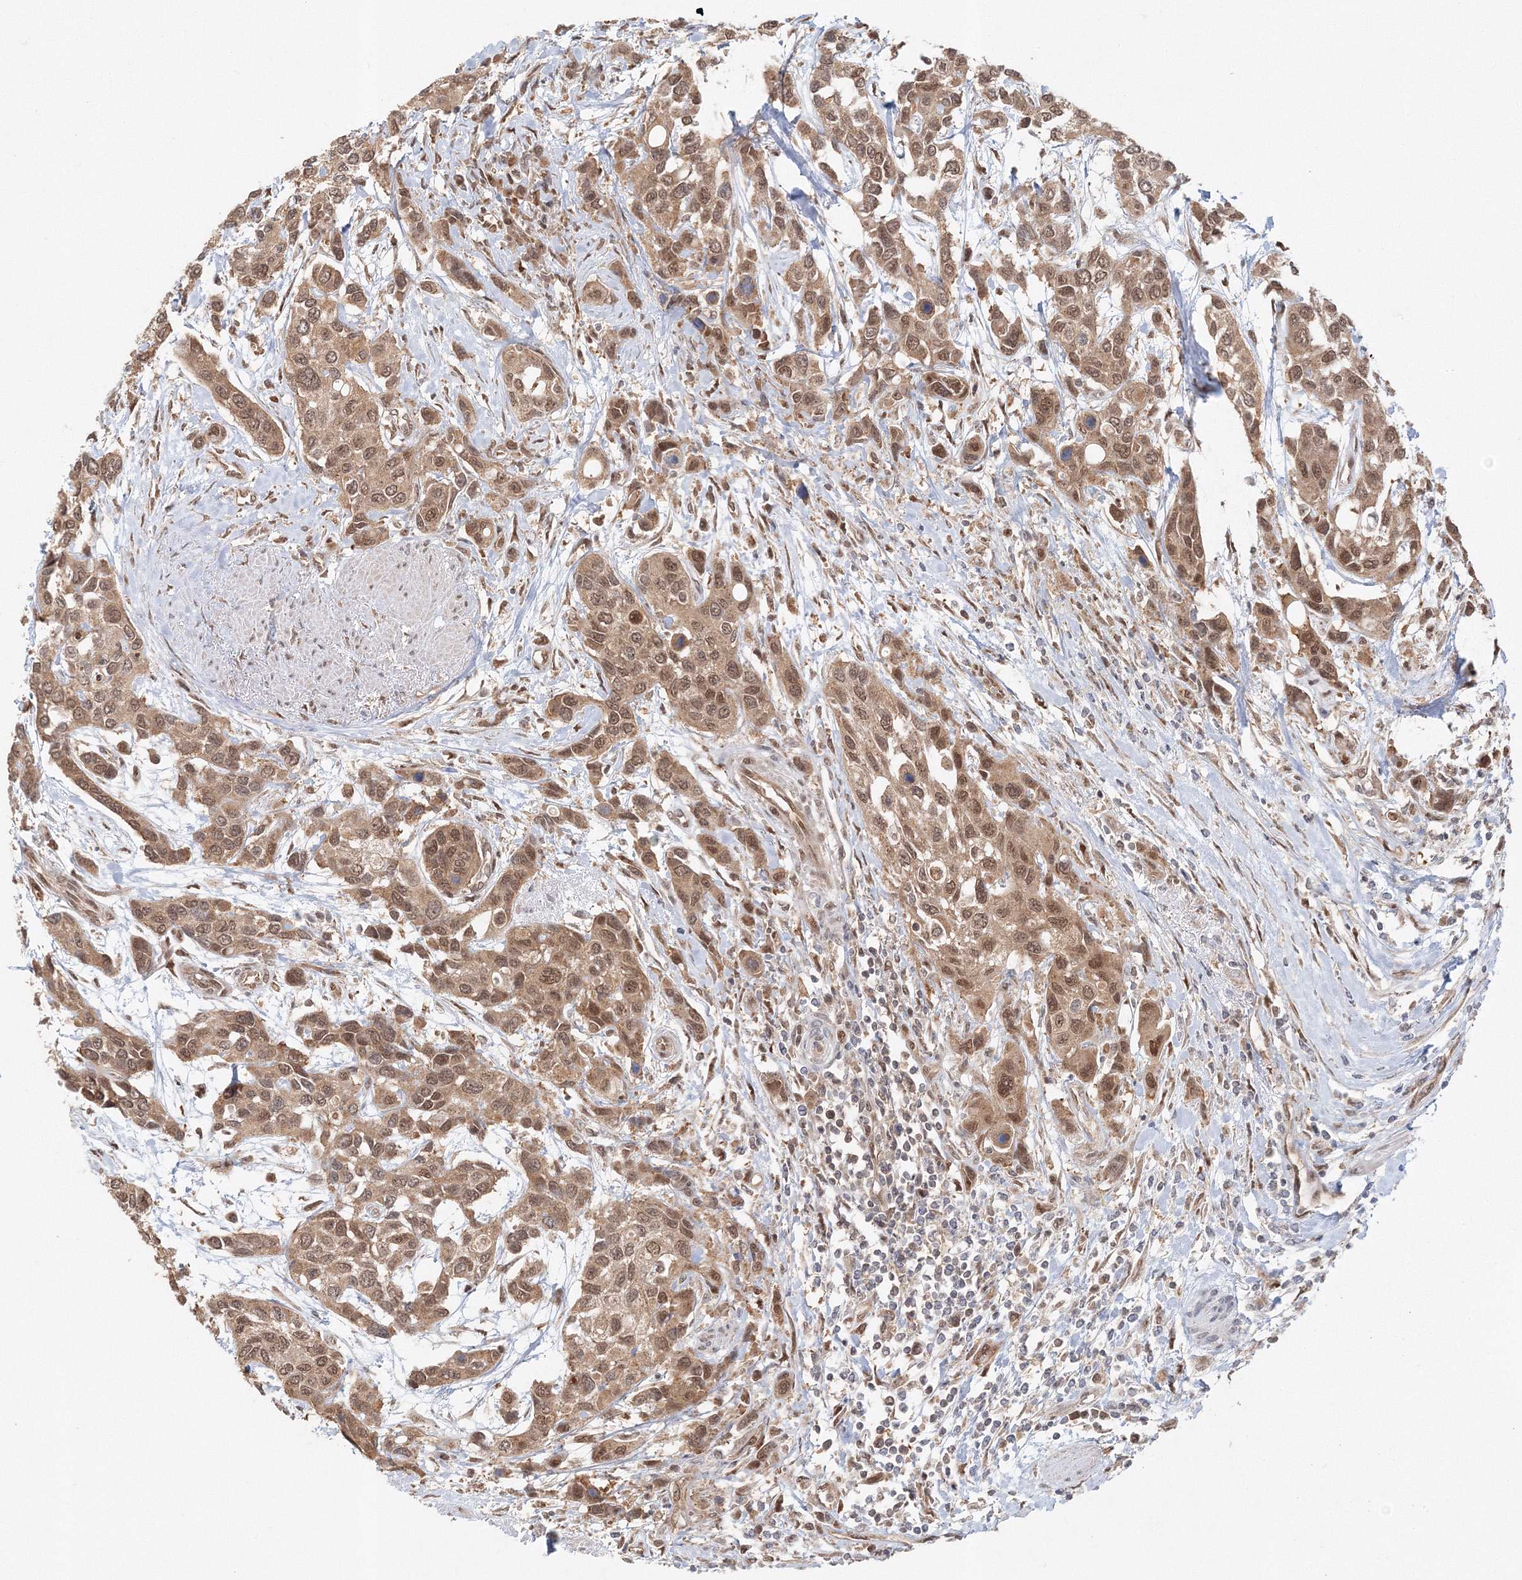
{"staining": {"intensity": "moderate", "quantity": ">75%", "location": "cytoplasmic/membranous,nuclear"}, "tissue": "urothelial cancer", "cell_type": "Tumor cells", "image_type": "cancer", "snomed": [{"axis": "morphology", "description": "Normal tissue, NOS"}, {"axis": "morphology", "description": "Urothelial carcinoma, High grade"}, {"axis": "topography", "description": "Vascular tissue"}, {"axis": "topography", "description": "Urinary bladder"}], "caption": "Human urothelial carcinoma (high-grade) stained with a protein marker reveals moderate staining in tumor cells.", "gene": "PSMD6", "patient": {"sex": "female", "age": 56}}